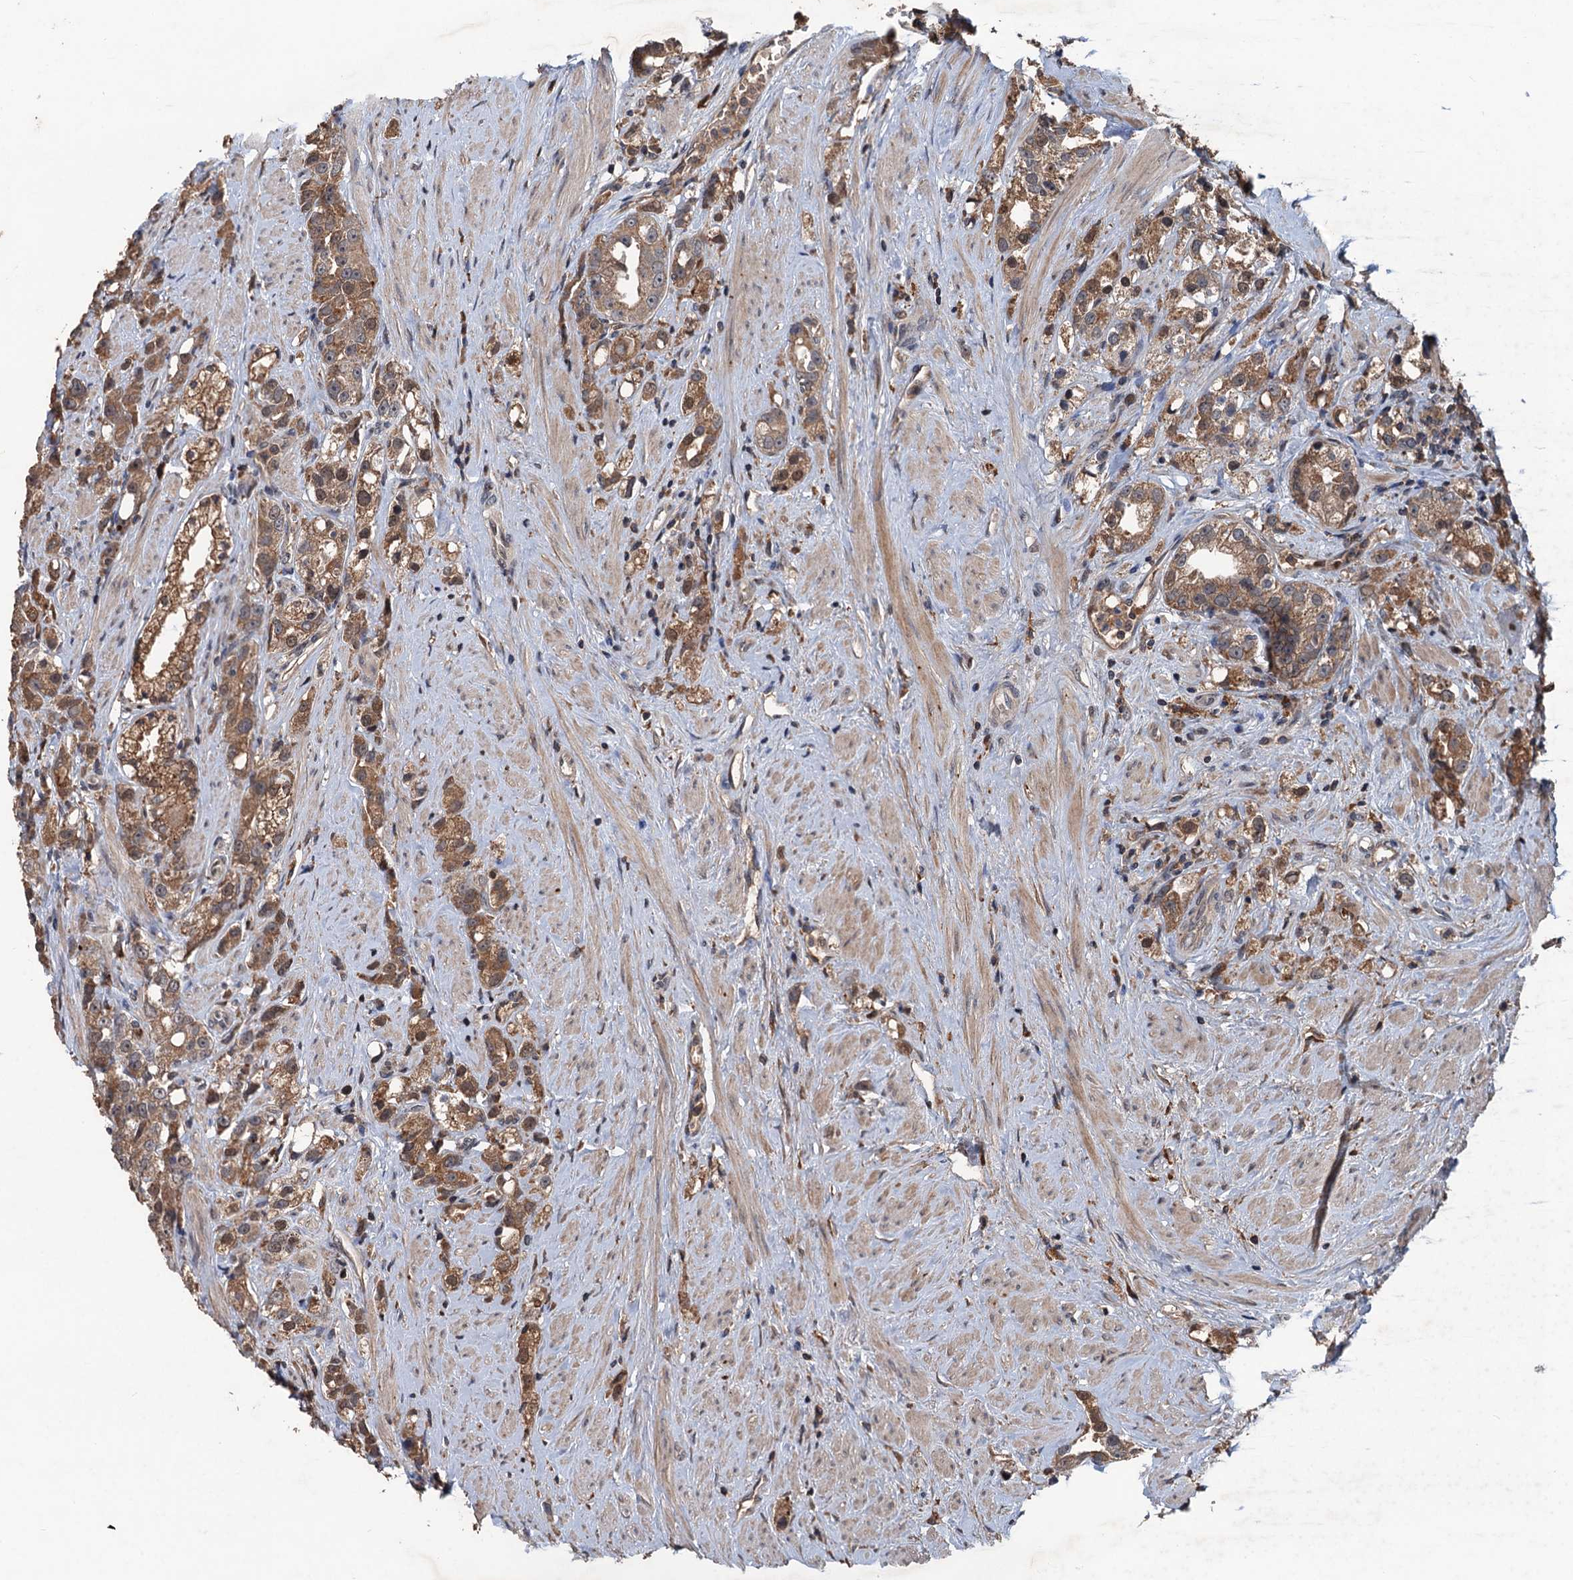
{"staining": {"intensity": "moderate", "quantity": ">75%", "location": "cytoplasmic/membranous"}, "tissue": "prostate cancer", "cell_type": "Tumor cells", "image_type": "cancer", "snomed": [{"axis": "morphology", "description": "Adenocarcinoma, NOS"}, {"axis": "topography", "description": "Prostate"}], "caption": "IHC histopathology image of neoplastic tissue: adenocarcinoma (prostate) stained using immunohistochemistry (IHC) reveals medium levels of moderate protein expression localized specifically in the cytoplasmic/membranous of tumor cells, appearing as a cytoplasmic/membranous brown color.", "gene": "ZNF438", "patient": {"sex": "male", "age": 79}}